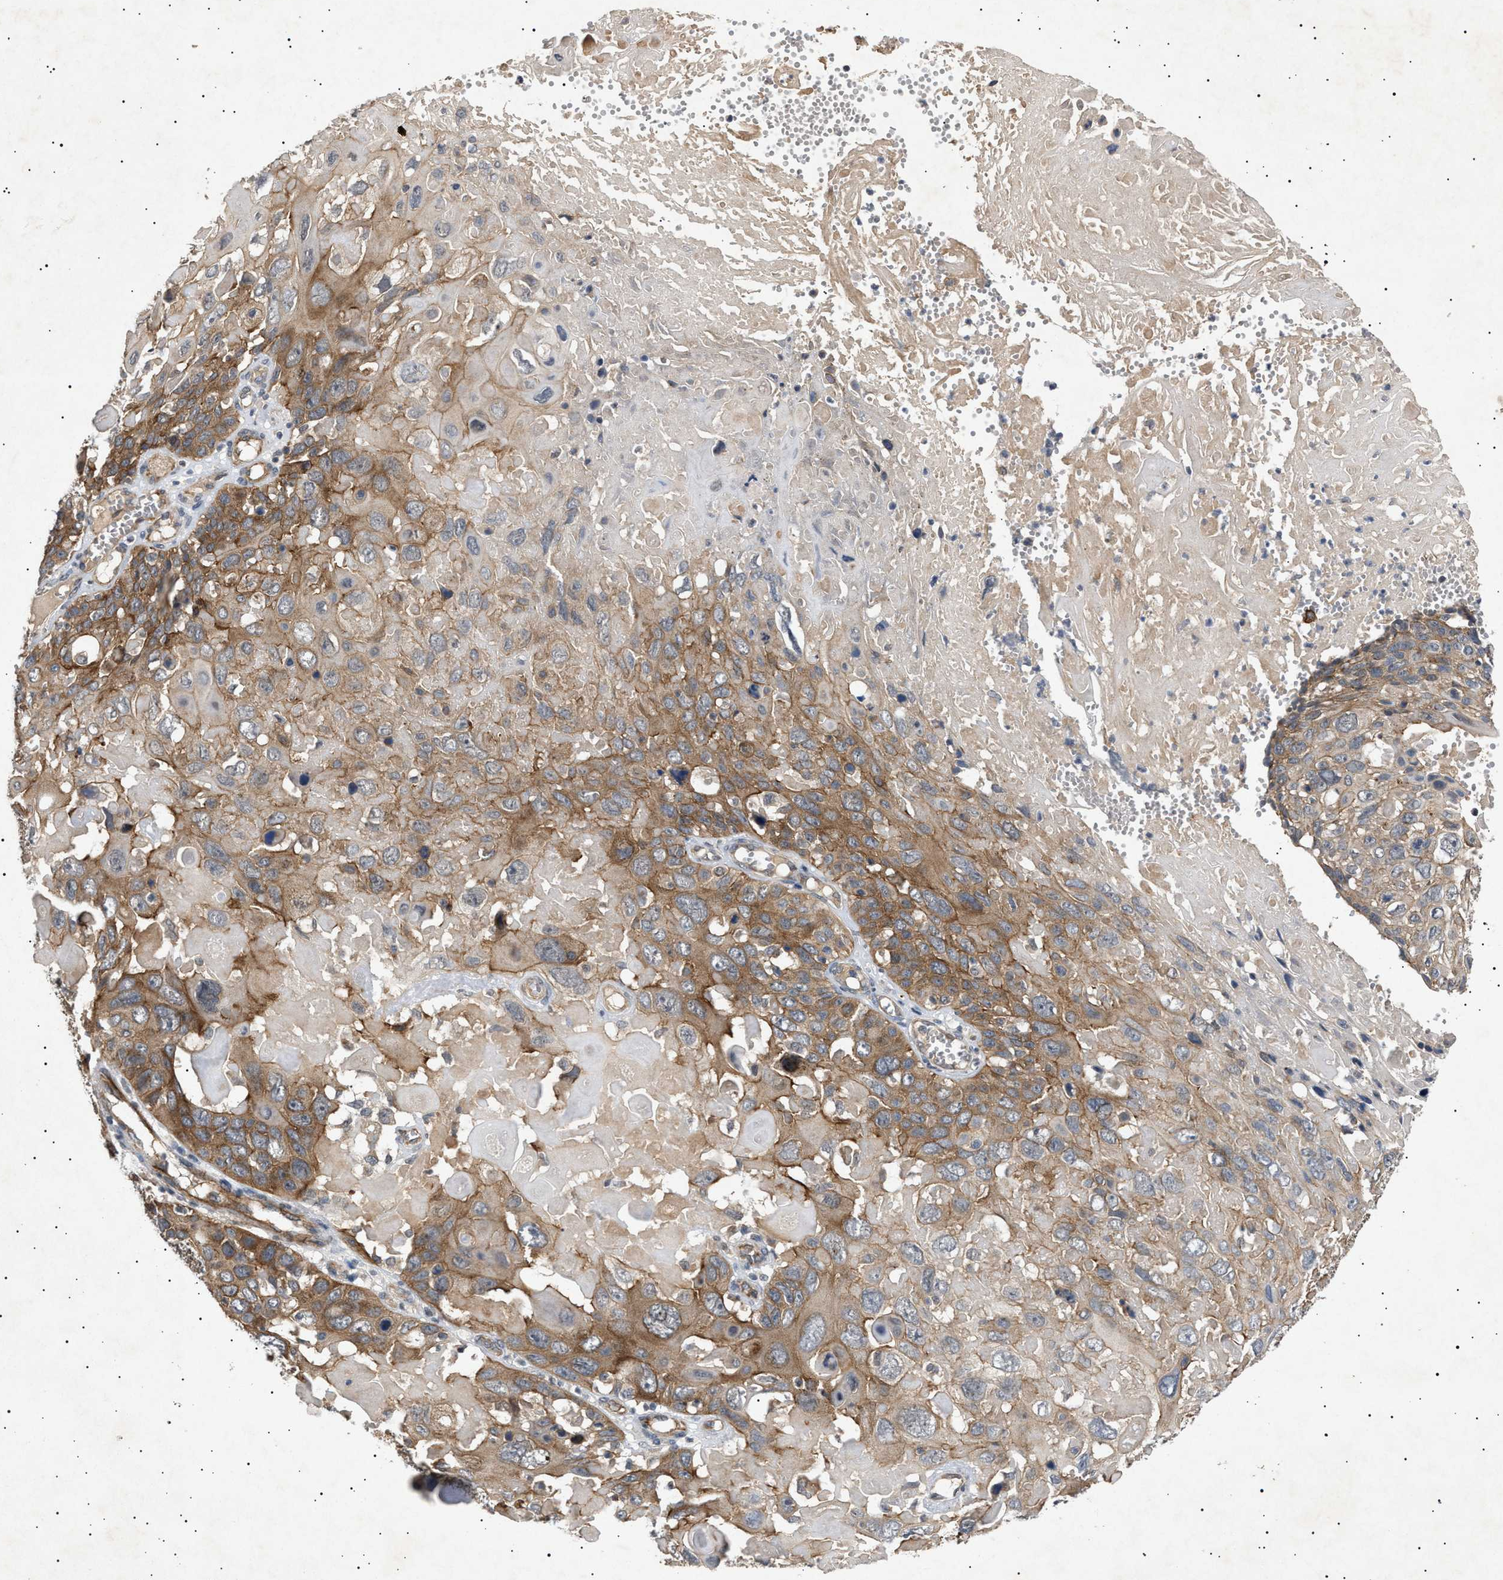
{"staining": {"intensity": "moderate", "quantity": ">75%", "location": "cytoplasmic/membranous"}, "tissue": "cervical cancer", "cell_type": "Tumor cells", "image_type": "cancer", "snomed": [{"axis": "morphology", "description": "Squamous cell carcinoma, NOS"}, {"axis": "topography", "description": "Cervix"}], "caption": "An immunohistochemistry micrograph of tumor tissue is shown. Protein staining in brown shows moderate cytoplasmic/membranous positivity in squamous cell carcinoma (cervical) within tumor cells. Immunohistochemistry (ihc) stains the protein of interest in brown and the nuclei are stained blue.", "gene": "SIRT5", "patient": {"sex": "female", "age": 74}}